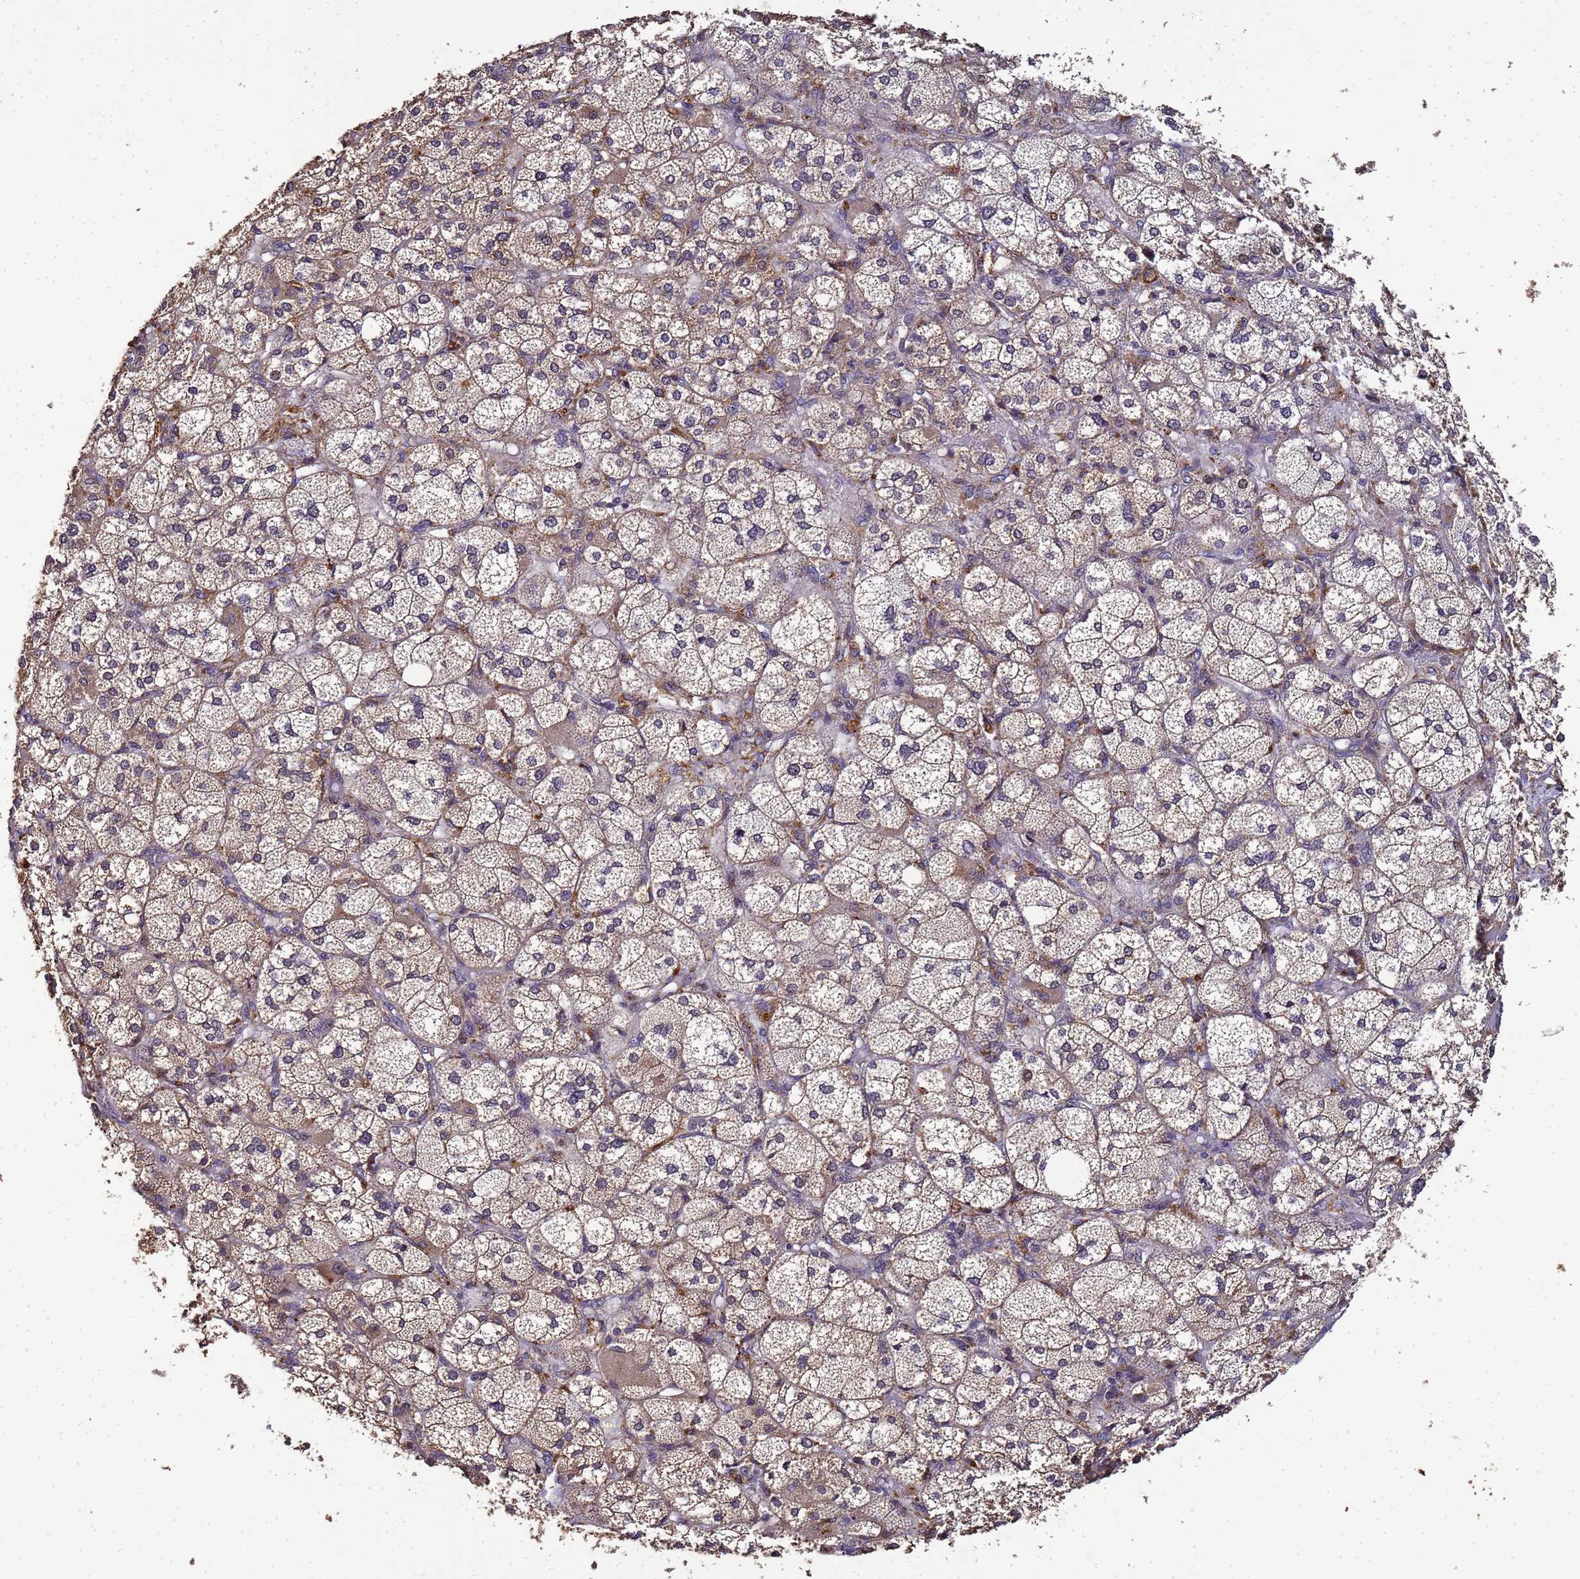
{"staining": {"intensity": "moderate", "quantity": "<25%", "location": "cytoplasmic/membranous,nuclear"}, "tissue": "adrenal gland", "cell_type": "Glandular cells", "image_type": "normal", "snomed": [{"axis": "morphology", "description": "Normal tissue, NOS"}, {"axis": "topography", "description": "Adrenal gland"}], "caption": "Adrenal gland stained with IHC shows moderate cytoplasmic/membranous,nuclear staining in approximately <25% of glandular cells. (brown staining indicates protein expression, while blue staining denotes nuclei).", "gene": "LGI4", "patient": {"sex": "female", "age": 61}}